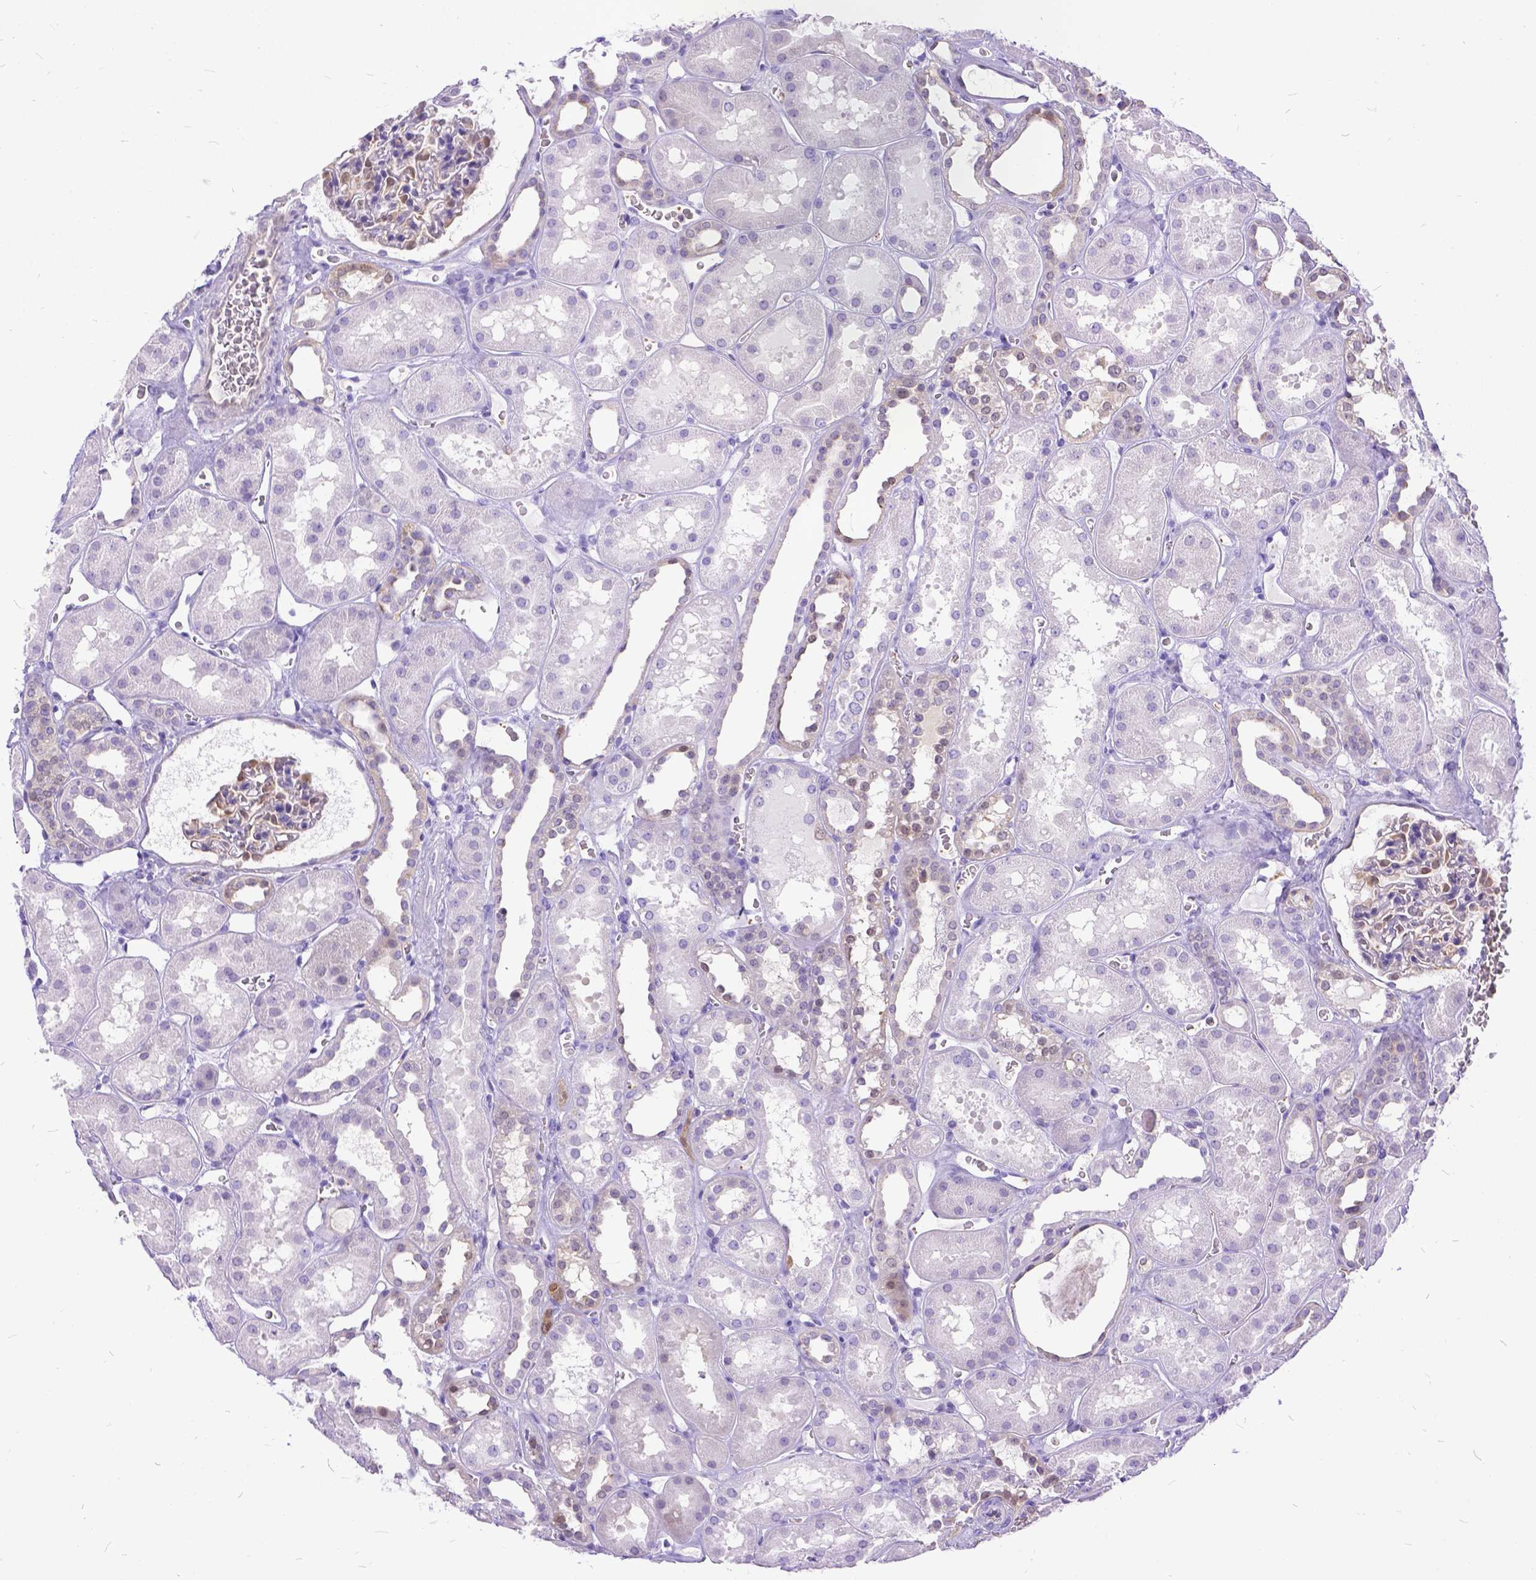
{"staining": {"intensity": "moderate", "quantity": "<25%", "location": "nuclear"}, "tissue": "kidney", "cell_type": "Cells in glomeruli", "image_type": "normal", "snomed": [{"axis": "morphology", "description": "Normal tissue, NOS"}, {"axis": "topography", "description": "Kidney"}], "caption": "Immunohistochemical staining of benign kidney exhibits low levels of moderate nuclear positivity in about <25% of cells in glomeruli.", "gene": "TMEM169", "patient": {"sex": "female", "age": 41}}